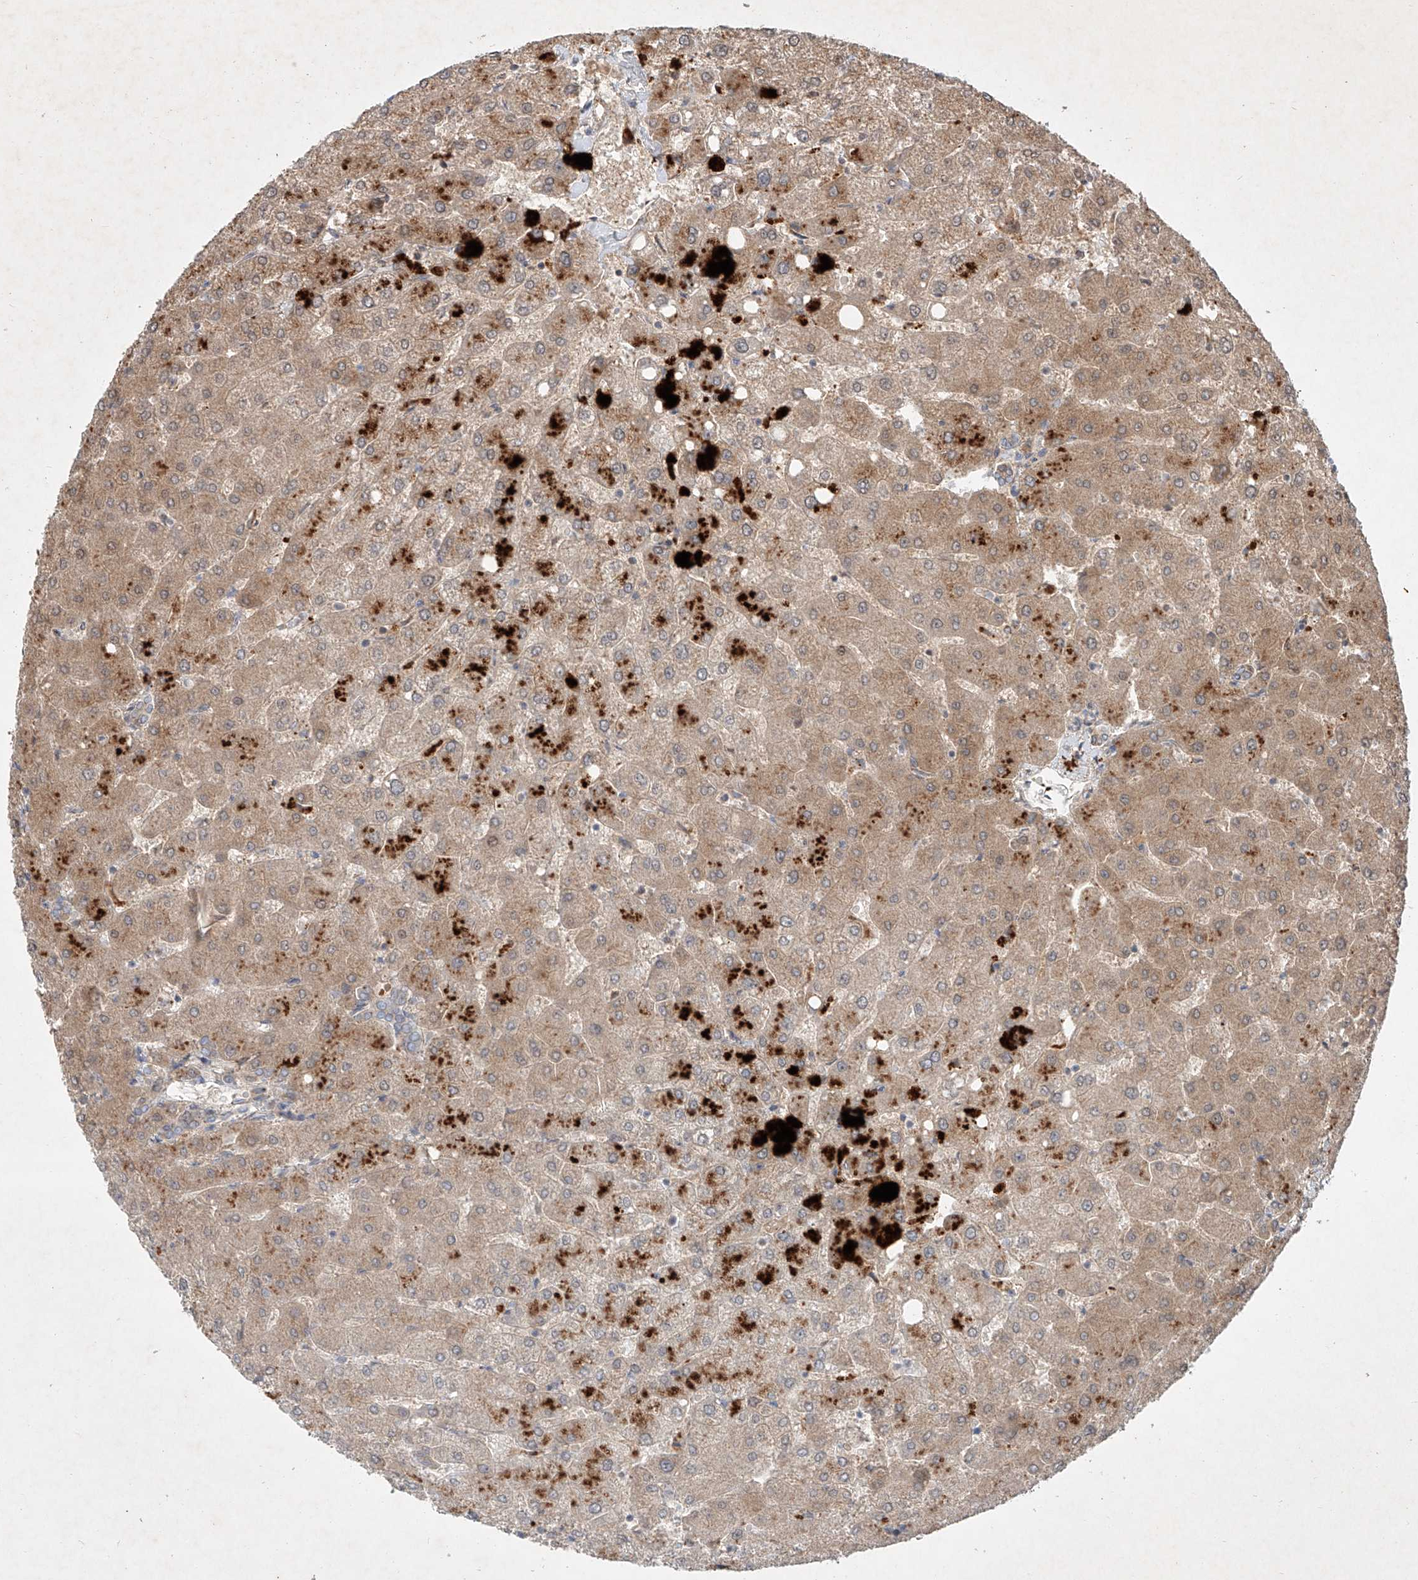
{"staining": {"intensity": "weak", "quantity": "<25%", "location": "cytoplasmic/membranous"}, "tissue": "liver", "cell_type": "Cholangiocytes", "image_type": "normal", "snomed": [{"axis": "morphology", "description": "Normal tissue, NOS"}, {"axis": "topography", "description": "Liver"}], "caption": "The image shows no significant positivity in cholangiocytes of liver. (DAB immunohistochemistry, high magnification).", "gene": "IER5", "patient": {"sex": "female", "age": 54}}